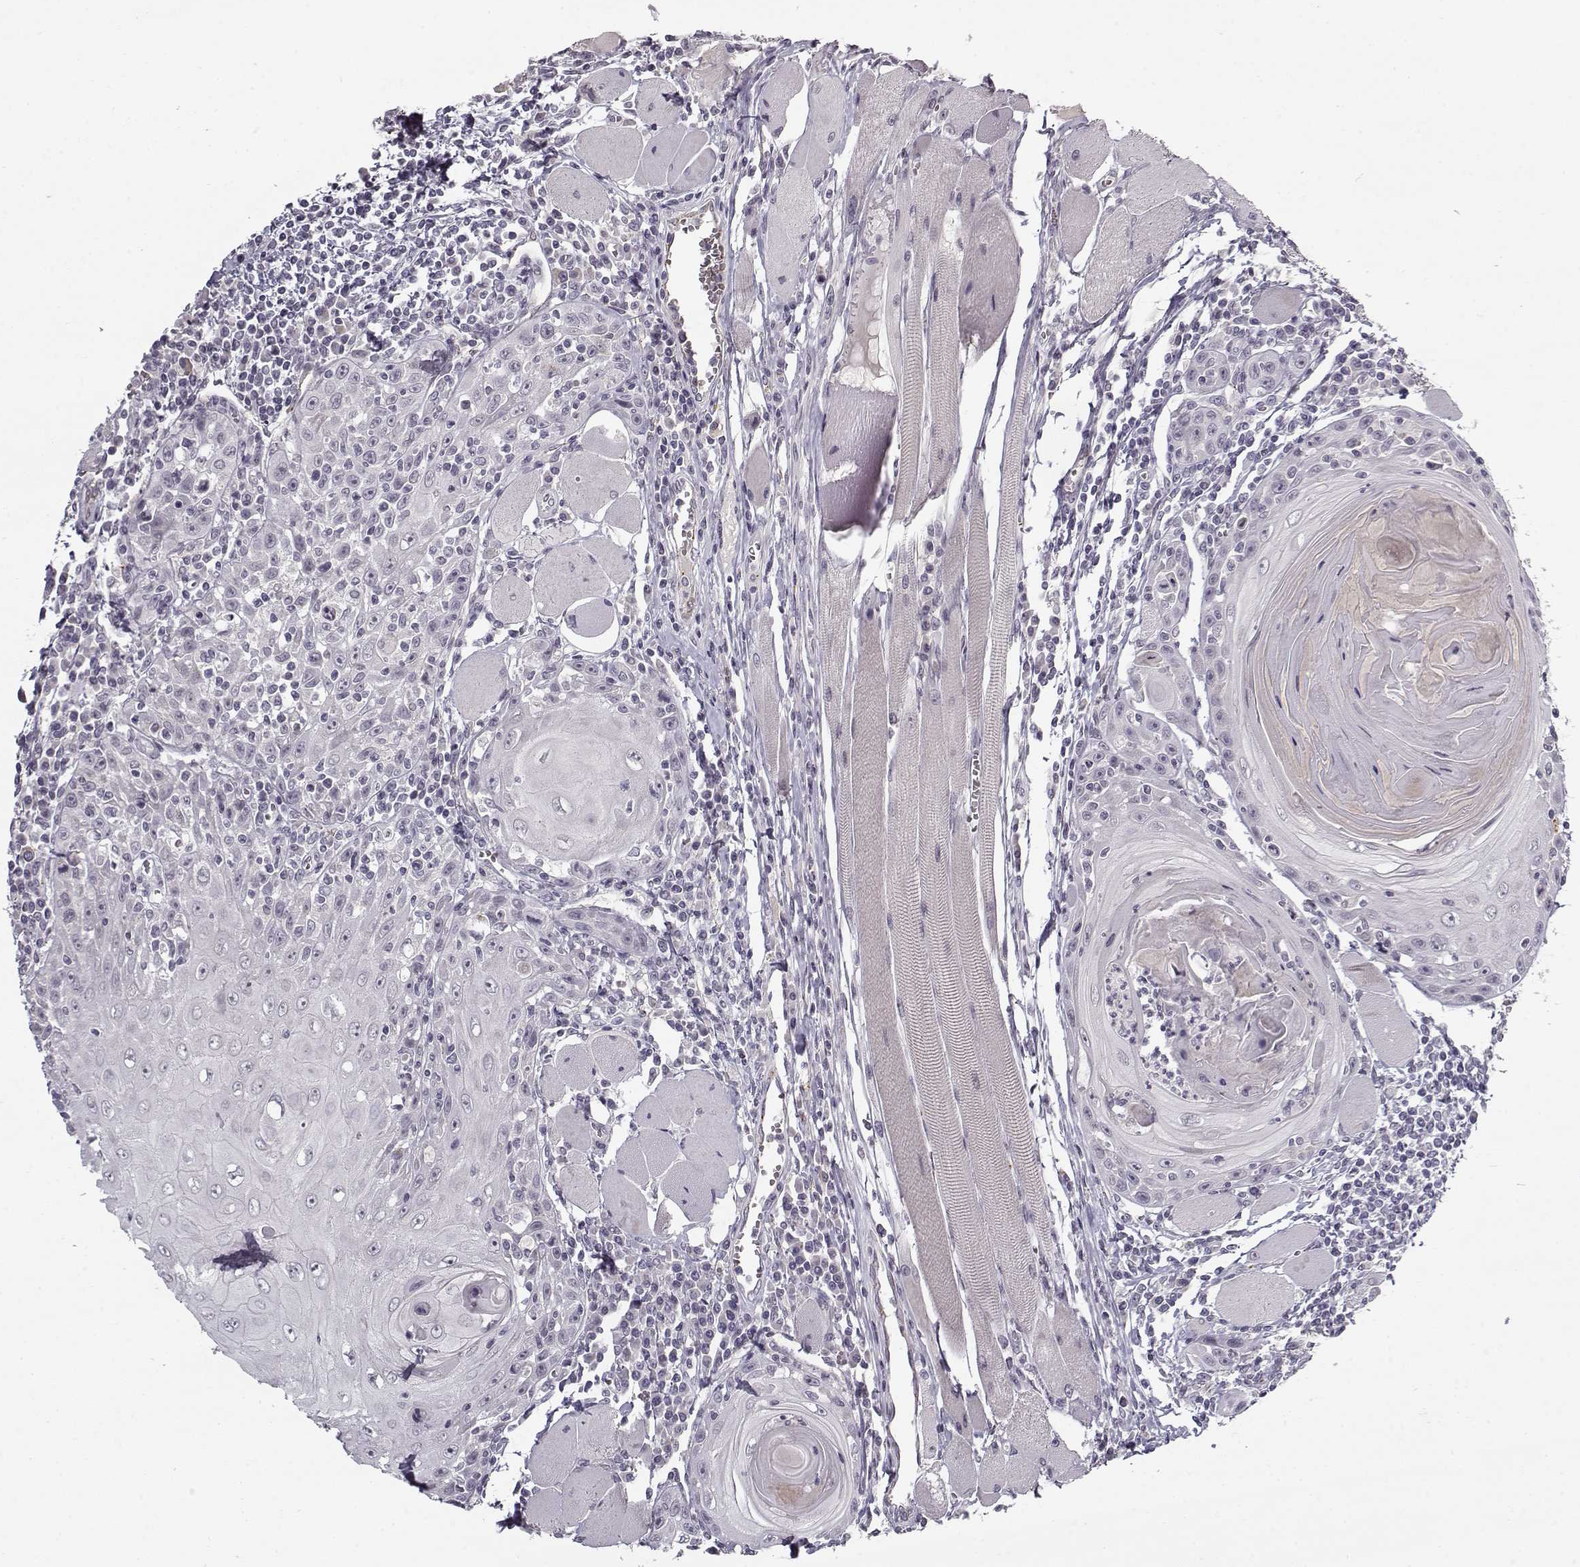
{"staining": {"intensity": "negative", "quantity": "none", "location": "none"}, "tissue": "head and neck cancer", "cell_type": "Tumor cells", "image_type": "cancer", "snomed": [{"axis": "morphology", "description": "Normal tissue, NOS"}, {"axis": "morphology", "description": "Squamous cell carcinoma, NOS"}, {"axis": "topography", "description": "Oral tissue"}, {"axis": "topography", "description": "Head-Neck"}], "caption": "DAB immunohistochemical staining of head and neck cancer reveals no significant expression in tumor cells.", "gene": "SNCA", "patient": {"sex": "male", "age": 52}}